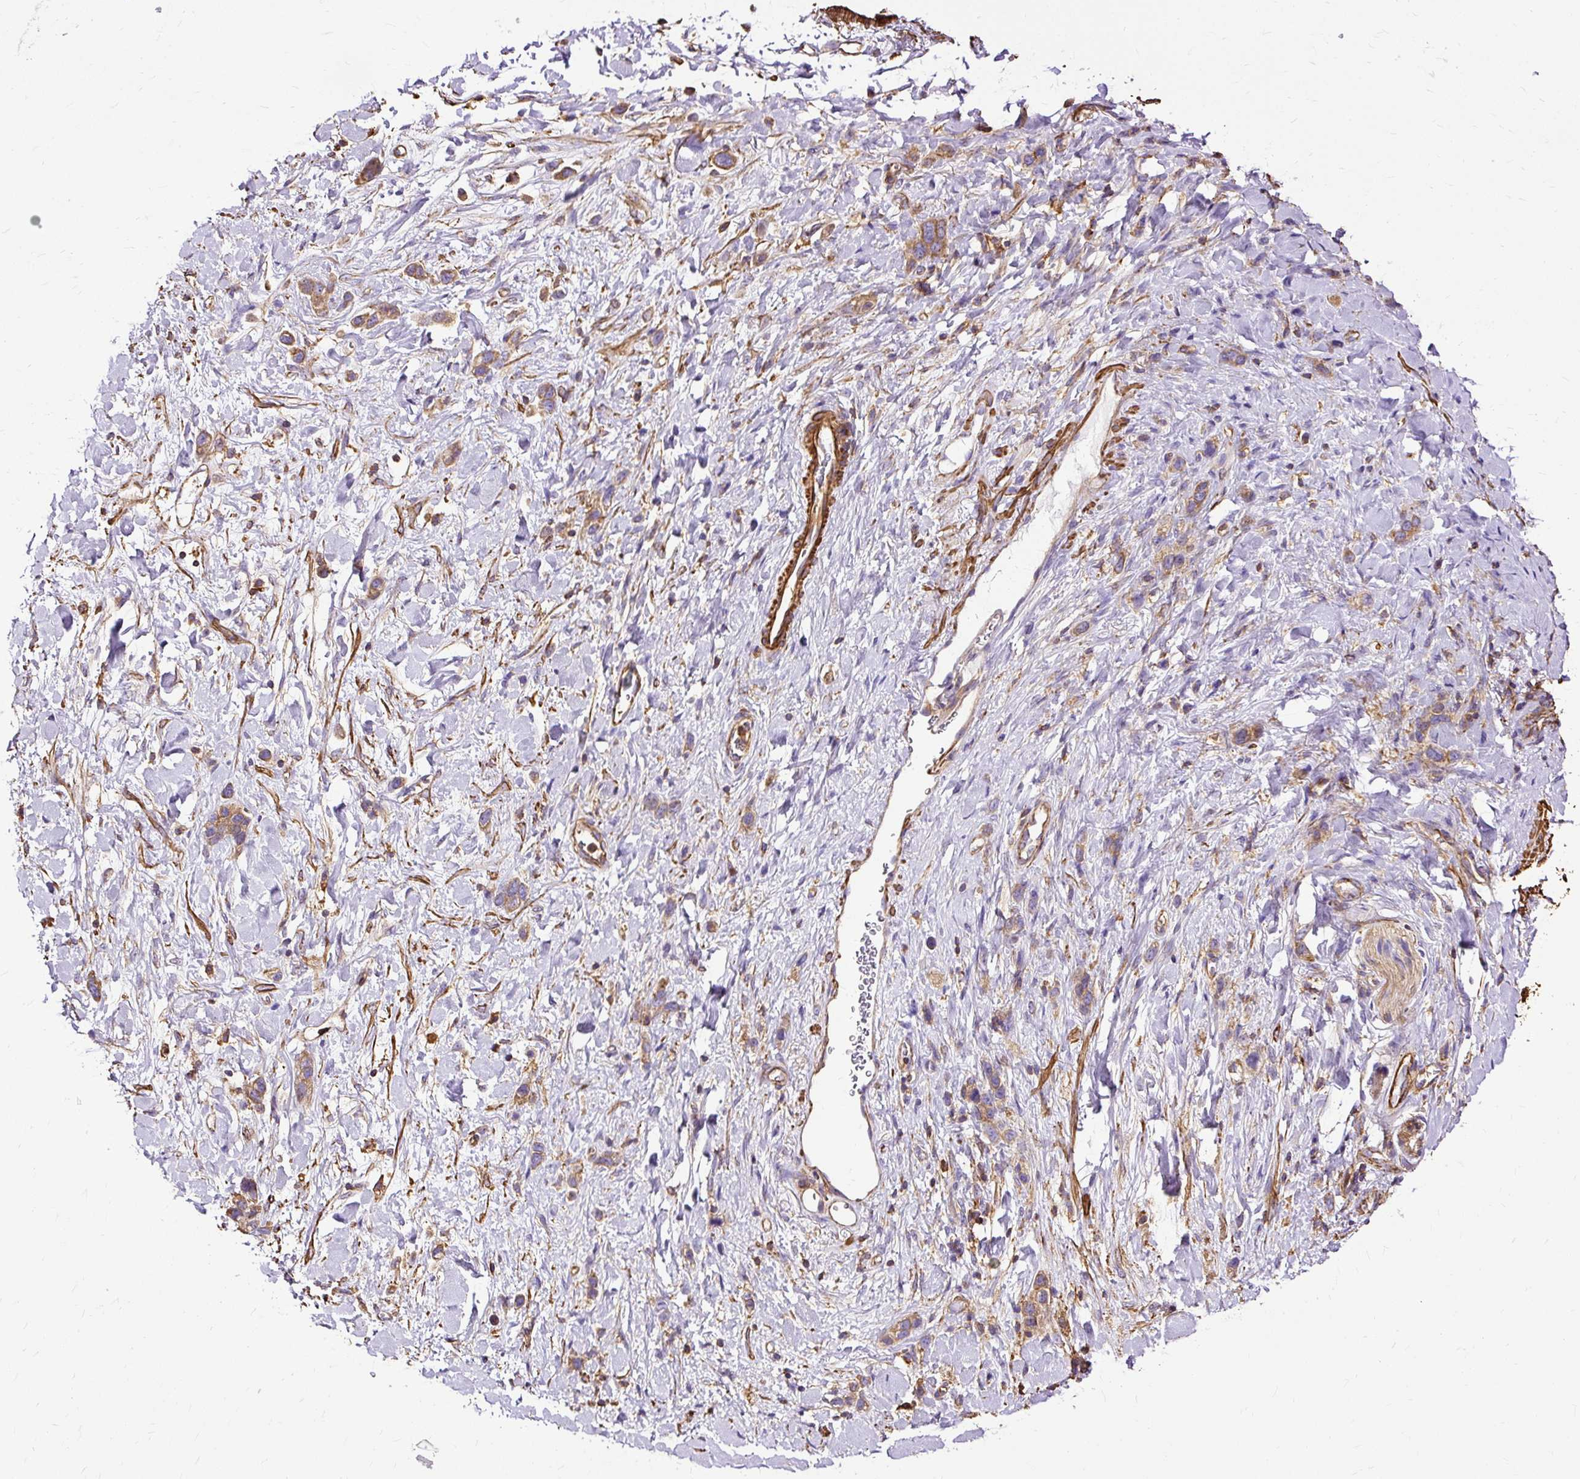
{"staining": {"intensity": "moderate", "quantity": ">75%", "location": "cytoplasmic/membranous"}, "tissue": "stomach cancer", "cell_type": "Tumor cells", "image_type": "cancer", "snomed": [{"axis": "morphology", "description": "Adenocarcinoma, NOS"}, {"axis": "topography", "description": "Stomach"}], "caption": "A high-resolution histopathology image shows immunohistochemistry staining of stomach adenocarcinoma, which exhibits moderate cytoplasmic/membranous staining in approximately >75% of tumor cells.", "gene": "KLHL11", "patient": {"sex": "female", "age": 65}}